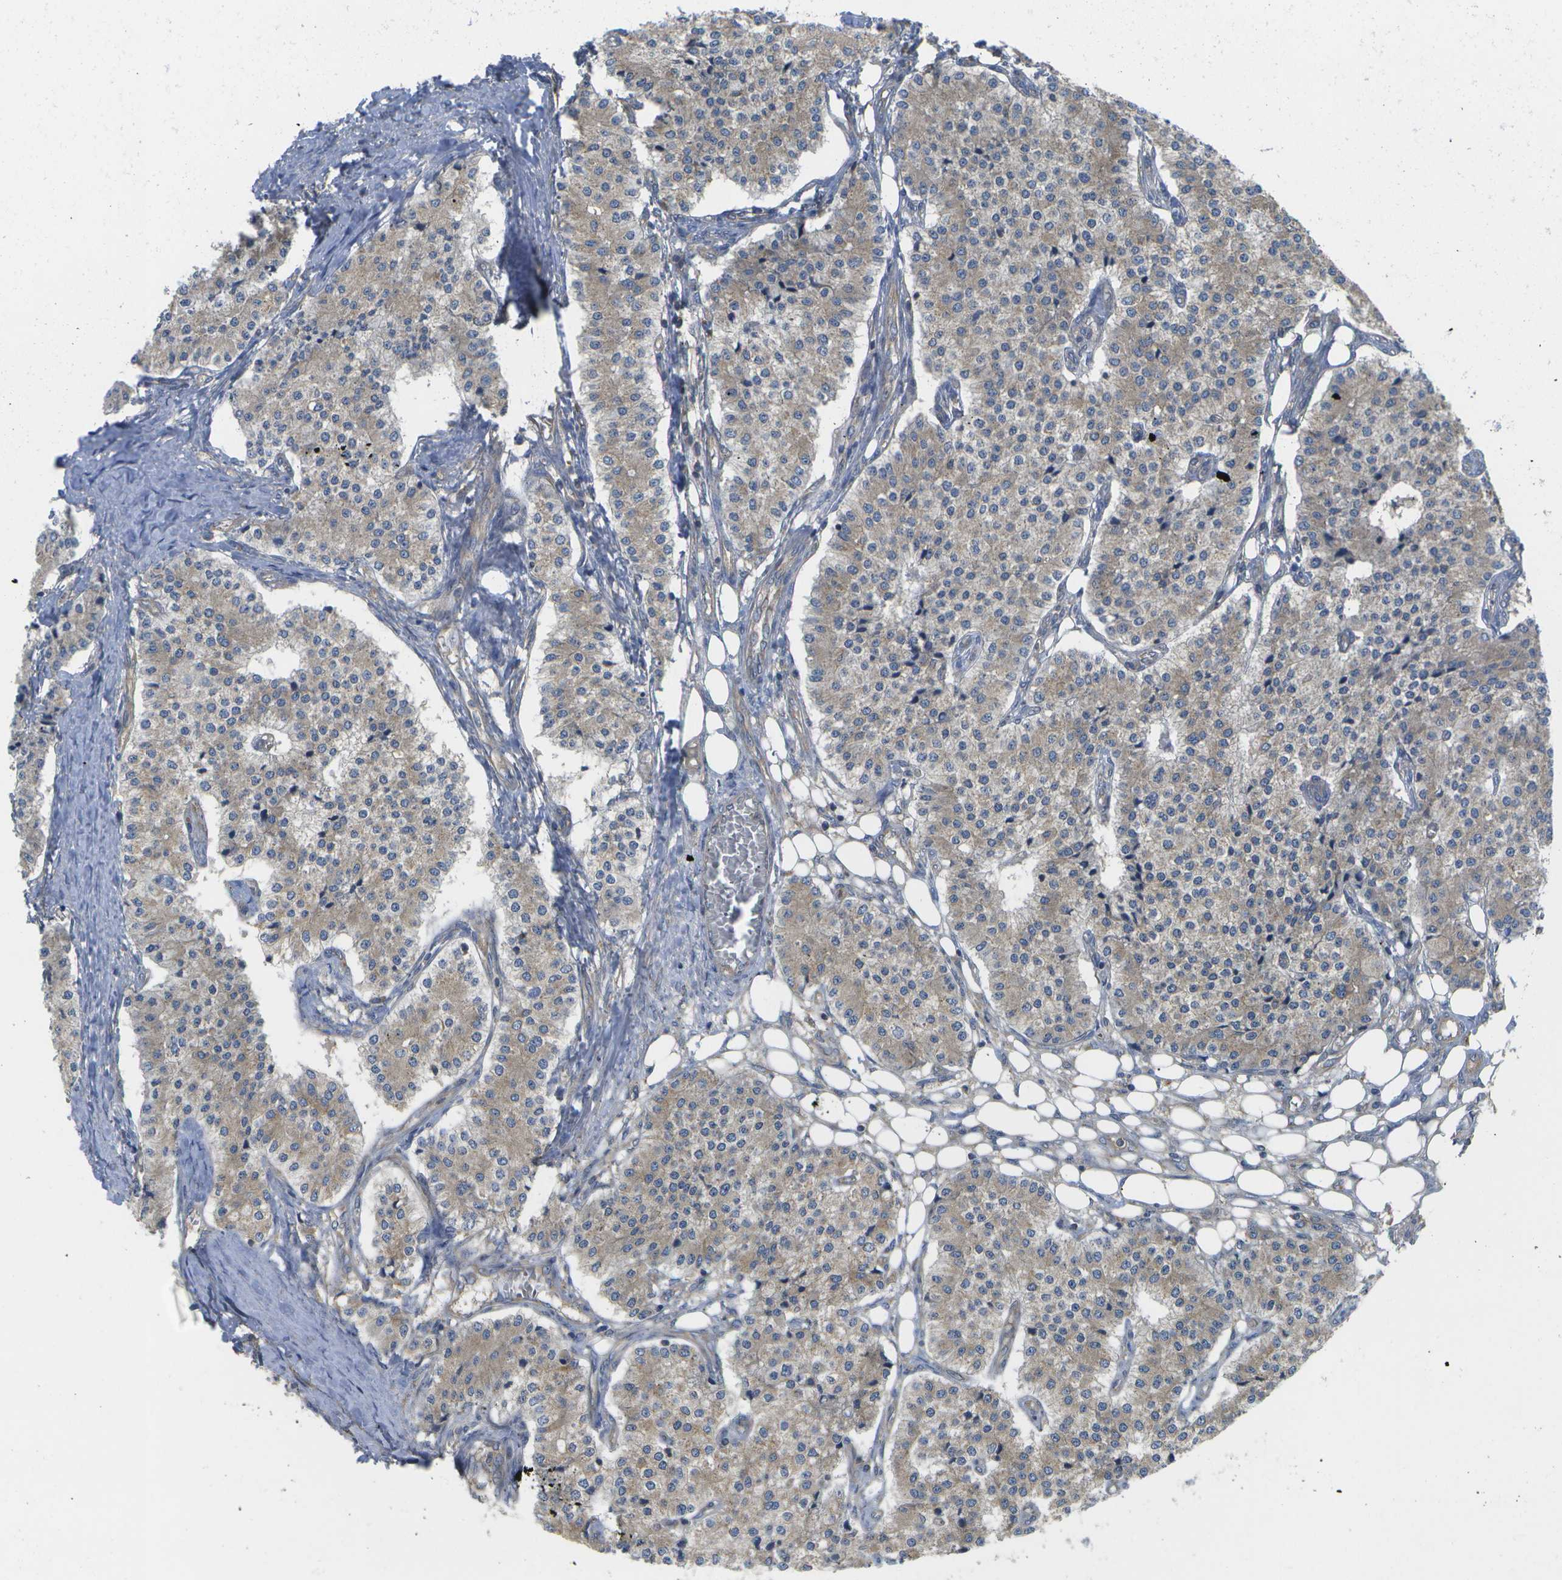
{"staining": {"intensity": "weak", "quantity": "25%-75%", "location": "cytoplasmic/membranous"}, "tissue": "carcinoid", "cell_type": "Tumor cells", "image_type": "cancer", "snomed": [{"axis": "morphology", "description": "Carcinoid, malignant, NOS"}, {"axis": "topography", "description": "Colon"}], "caption": "Weak cytoplasmic/membranous positivity is appreciated in about 25%-75% of tumor cells in carcinoid.", "gene": "DPM3", "patient": {"sex": "female", "age": 52}}